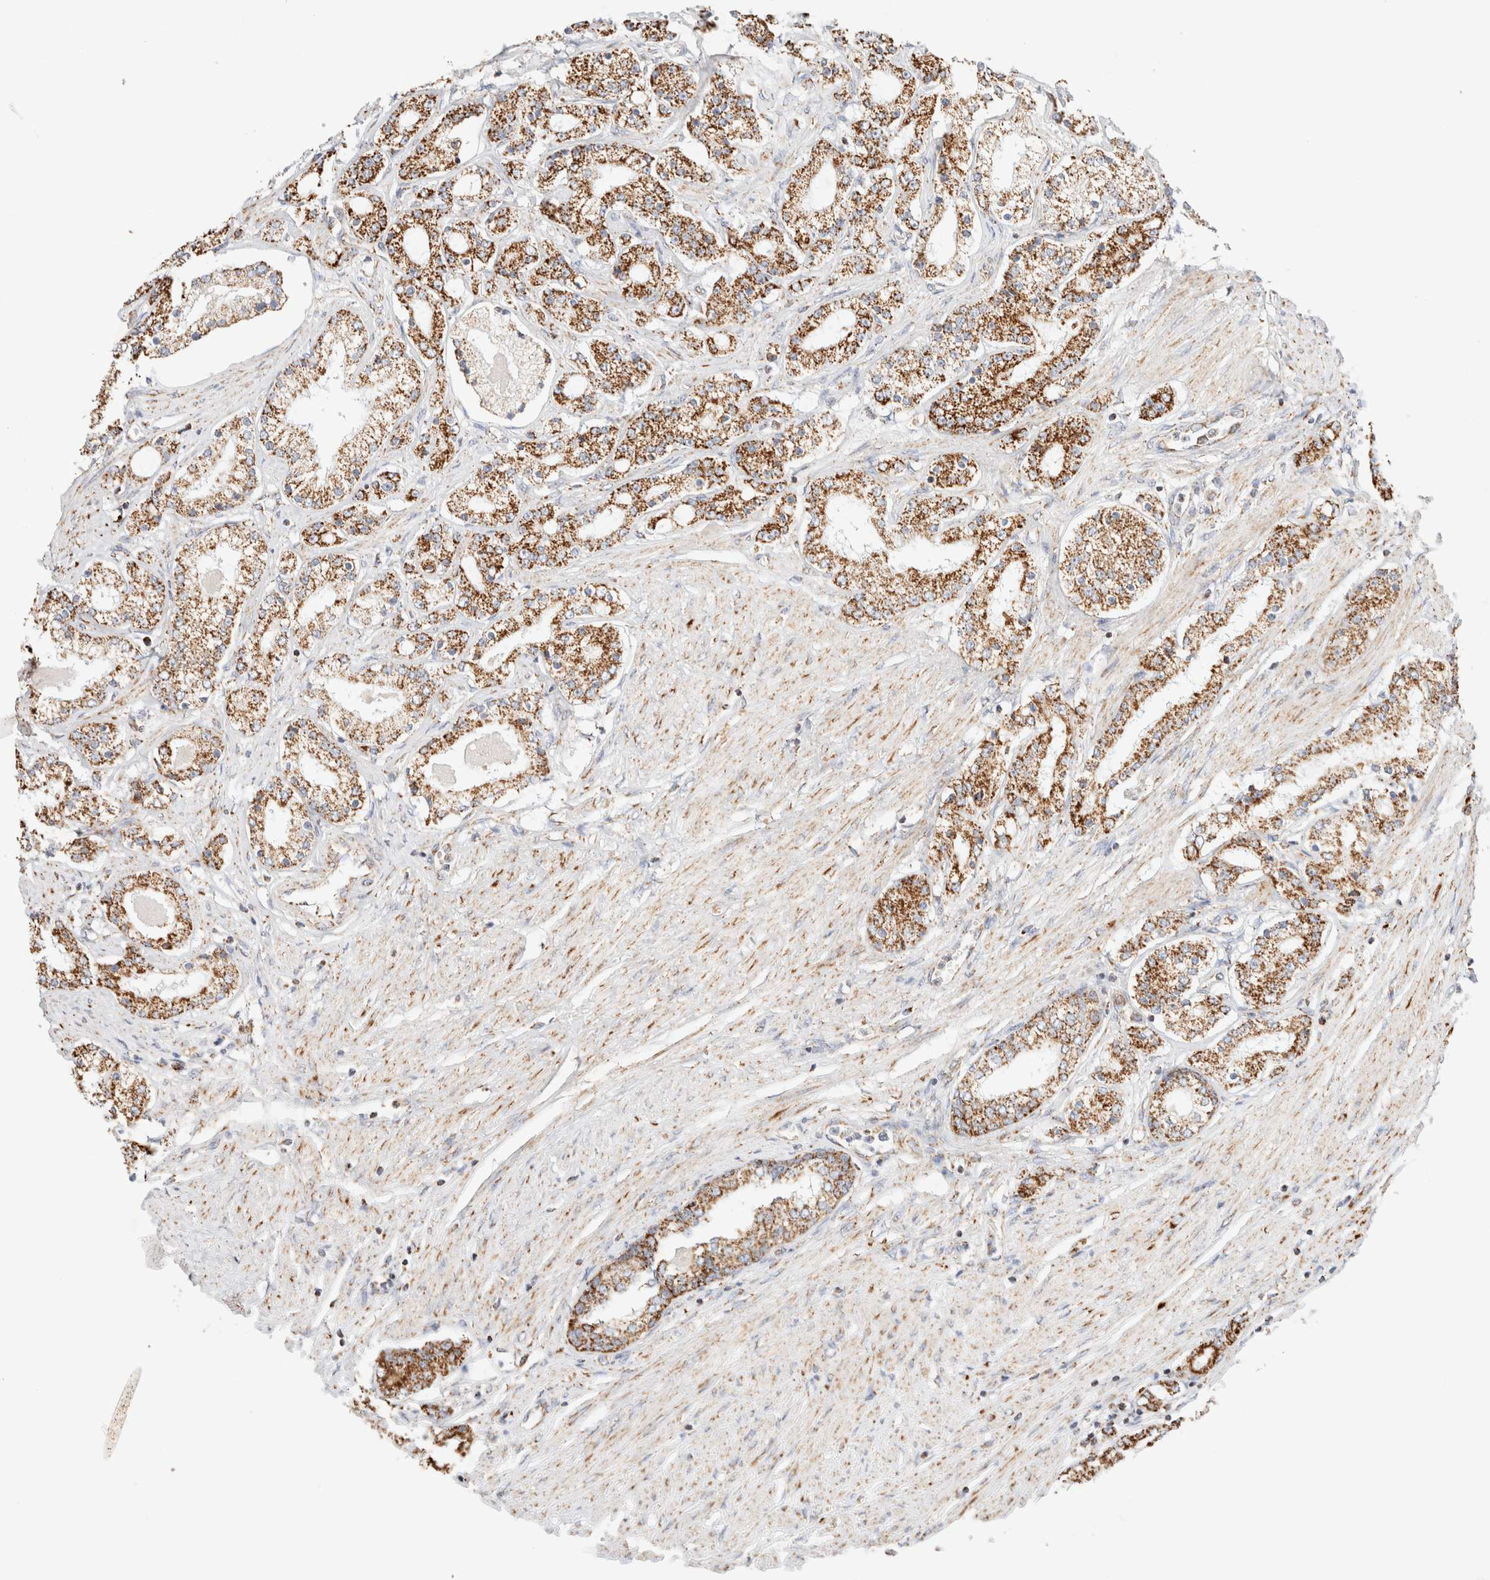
{"staining": {"intensity": "moderate", "quantity": ">75%", "location": "cytoplasmic/membranous"}, "tissue": "prostate cancer", "cell_type": "Tumor cells", "image_type": "cancer", "snomed": [{"axis": "morphology", "description": "Adenocarcinoma, Low grade"}, {"axis": "topography", "description": "Prostate"}], "caption": "Brown immunohistochemical staining in prostate cancer (low-grade adenocarcinoma) displays moderate cytoplasmic/membranous staining in approximately >75% of tumor cells.", "gene": "PHB2", "patient": {"sex": "male", "age": 63}}